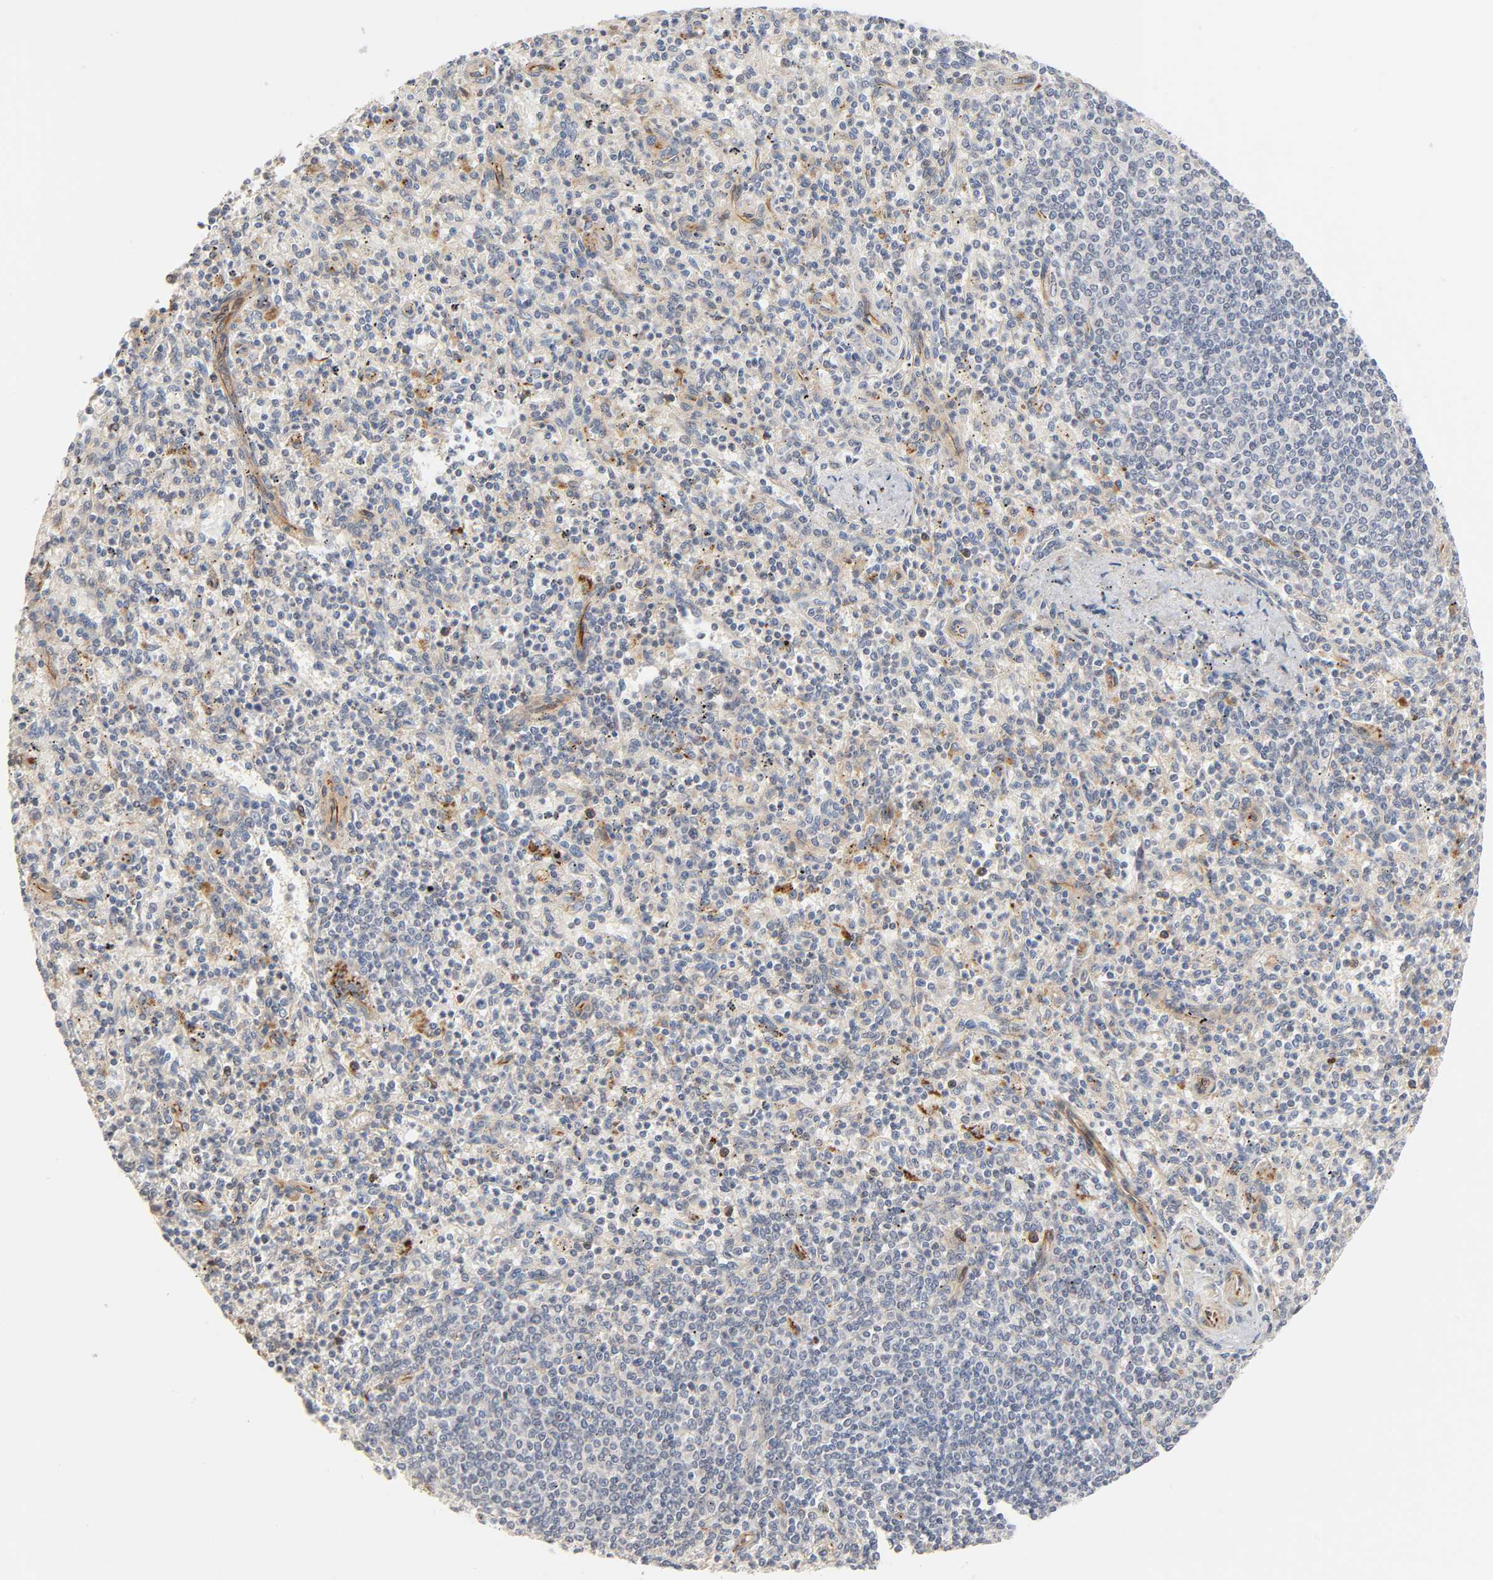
{"staining": {"intensity": "weak", "quantity": "<25%", "location": "cytoplasmic/membranous"}, "tissue": "spleen", "cell_type": "Cells in red pulp", "image_type": "normal", "snomed": [{"axis": "morphology", "description": "Normal tissue, NOS"}, {"axis": "topography", "description": "Spleen"}], "caption": "Immunohistochemical staining of normal human spleen exhibits no significant expression in cells in red pulp.", "gene": "REEP5", "patient": {"sex": "male", "age": 72}}